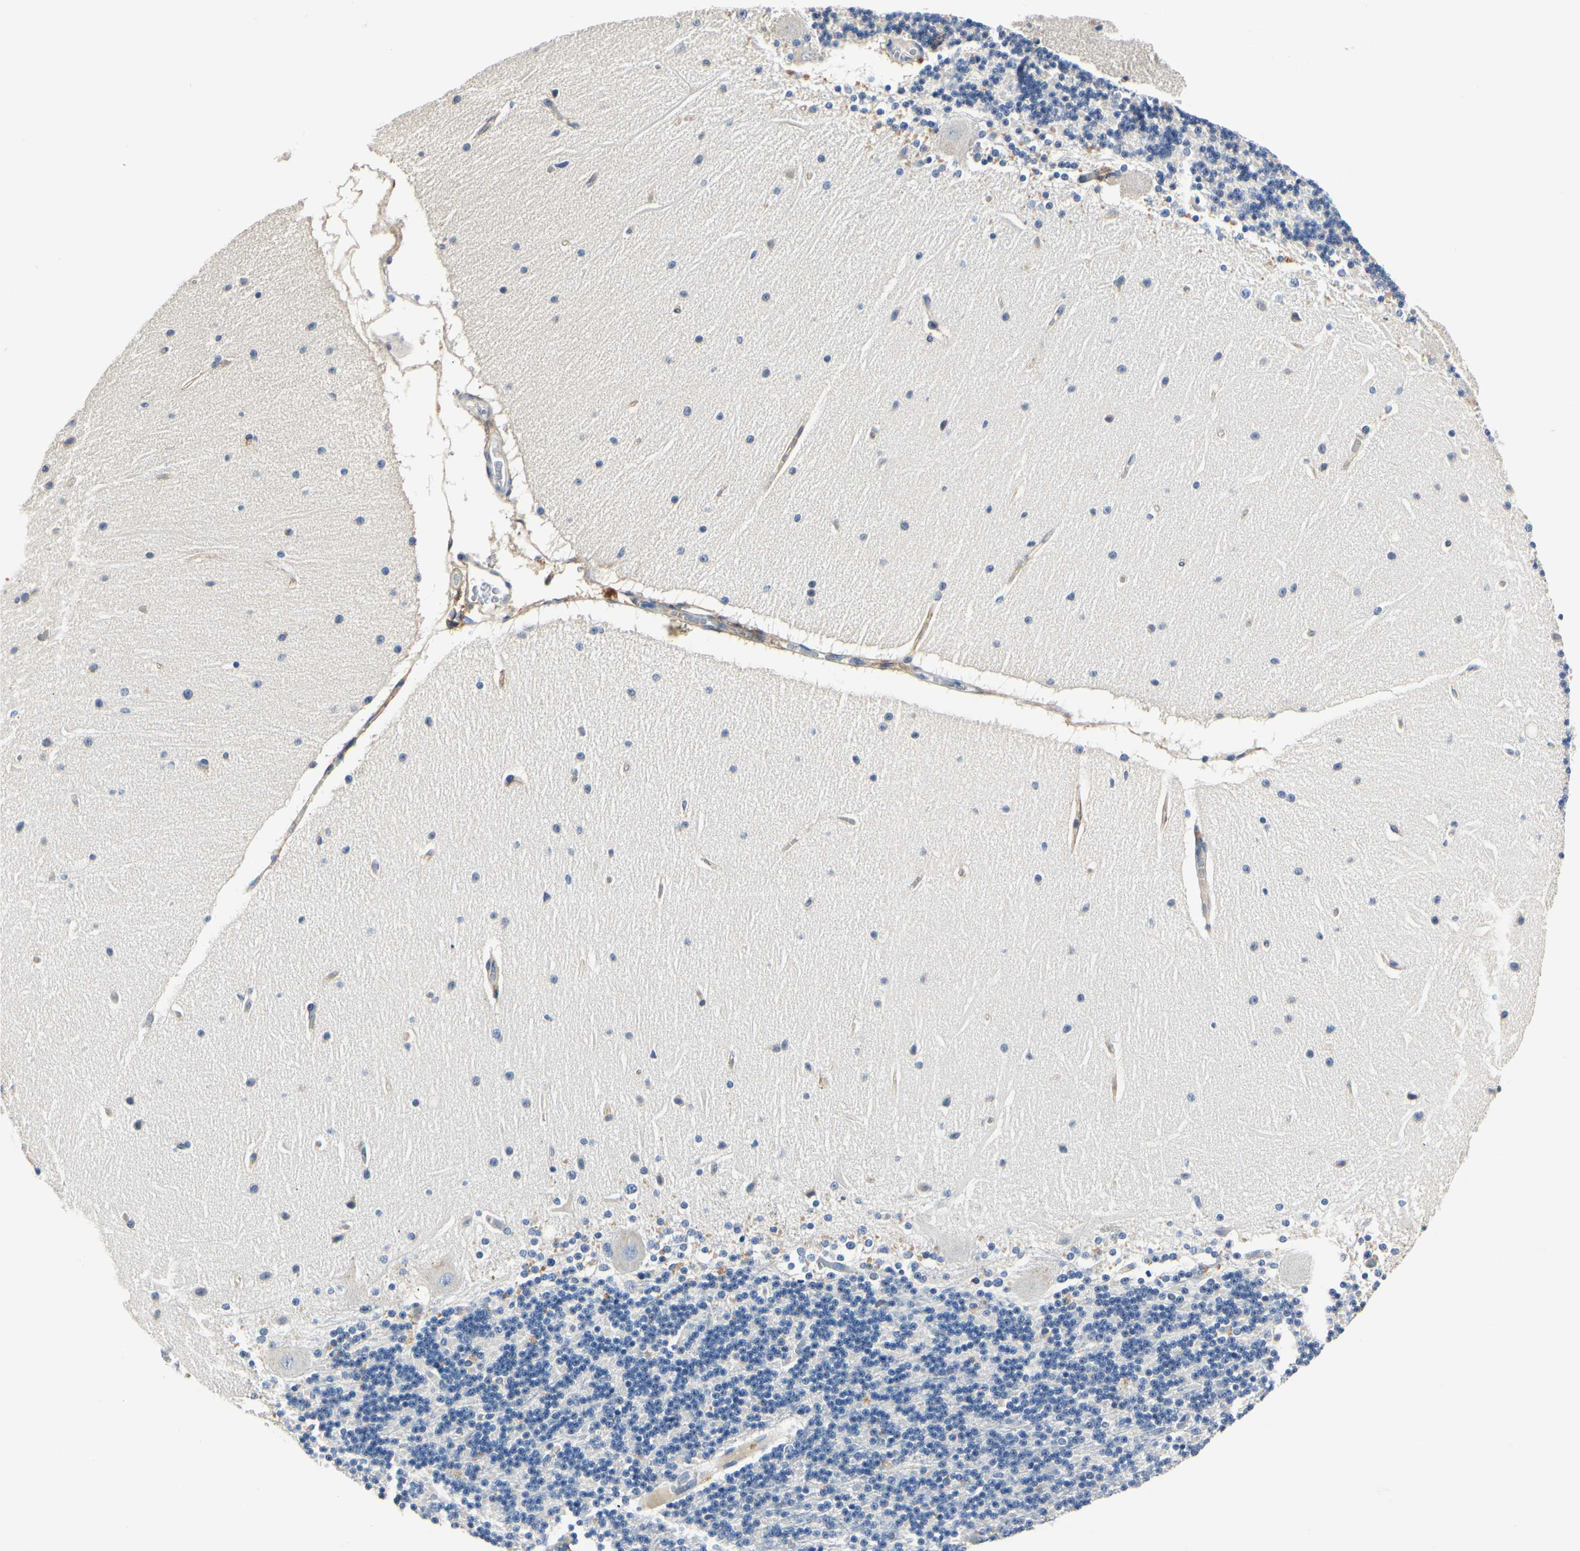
{"staining": {"intensity": "negative", "quantity": "none", "location": "none"}, "tissue": "cerebellum", "cell_type": "Cells in granular layer", "image_type": "normal", "snomed": [{"axis": "morphology", "description": "Normal tissue, NOS"}, {"axis": "topography", "description": "Cerebellum"}], "caption": "IHC photomicrograph of benign cerebellum: human cerebellum stained with DAB shows no significant protein staining in cells in granular layer. (DAB (3,3'-diaminobenzidine) immunohistochemistry (IHC), high magnification).", "gene": "TGFBR3", "patient": {"sex": "female", "age": 54}}